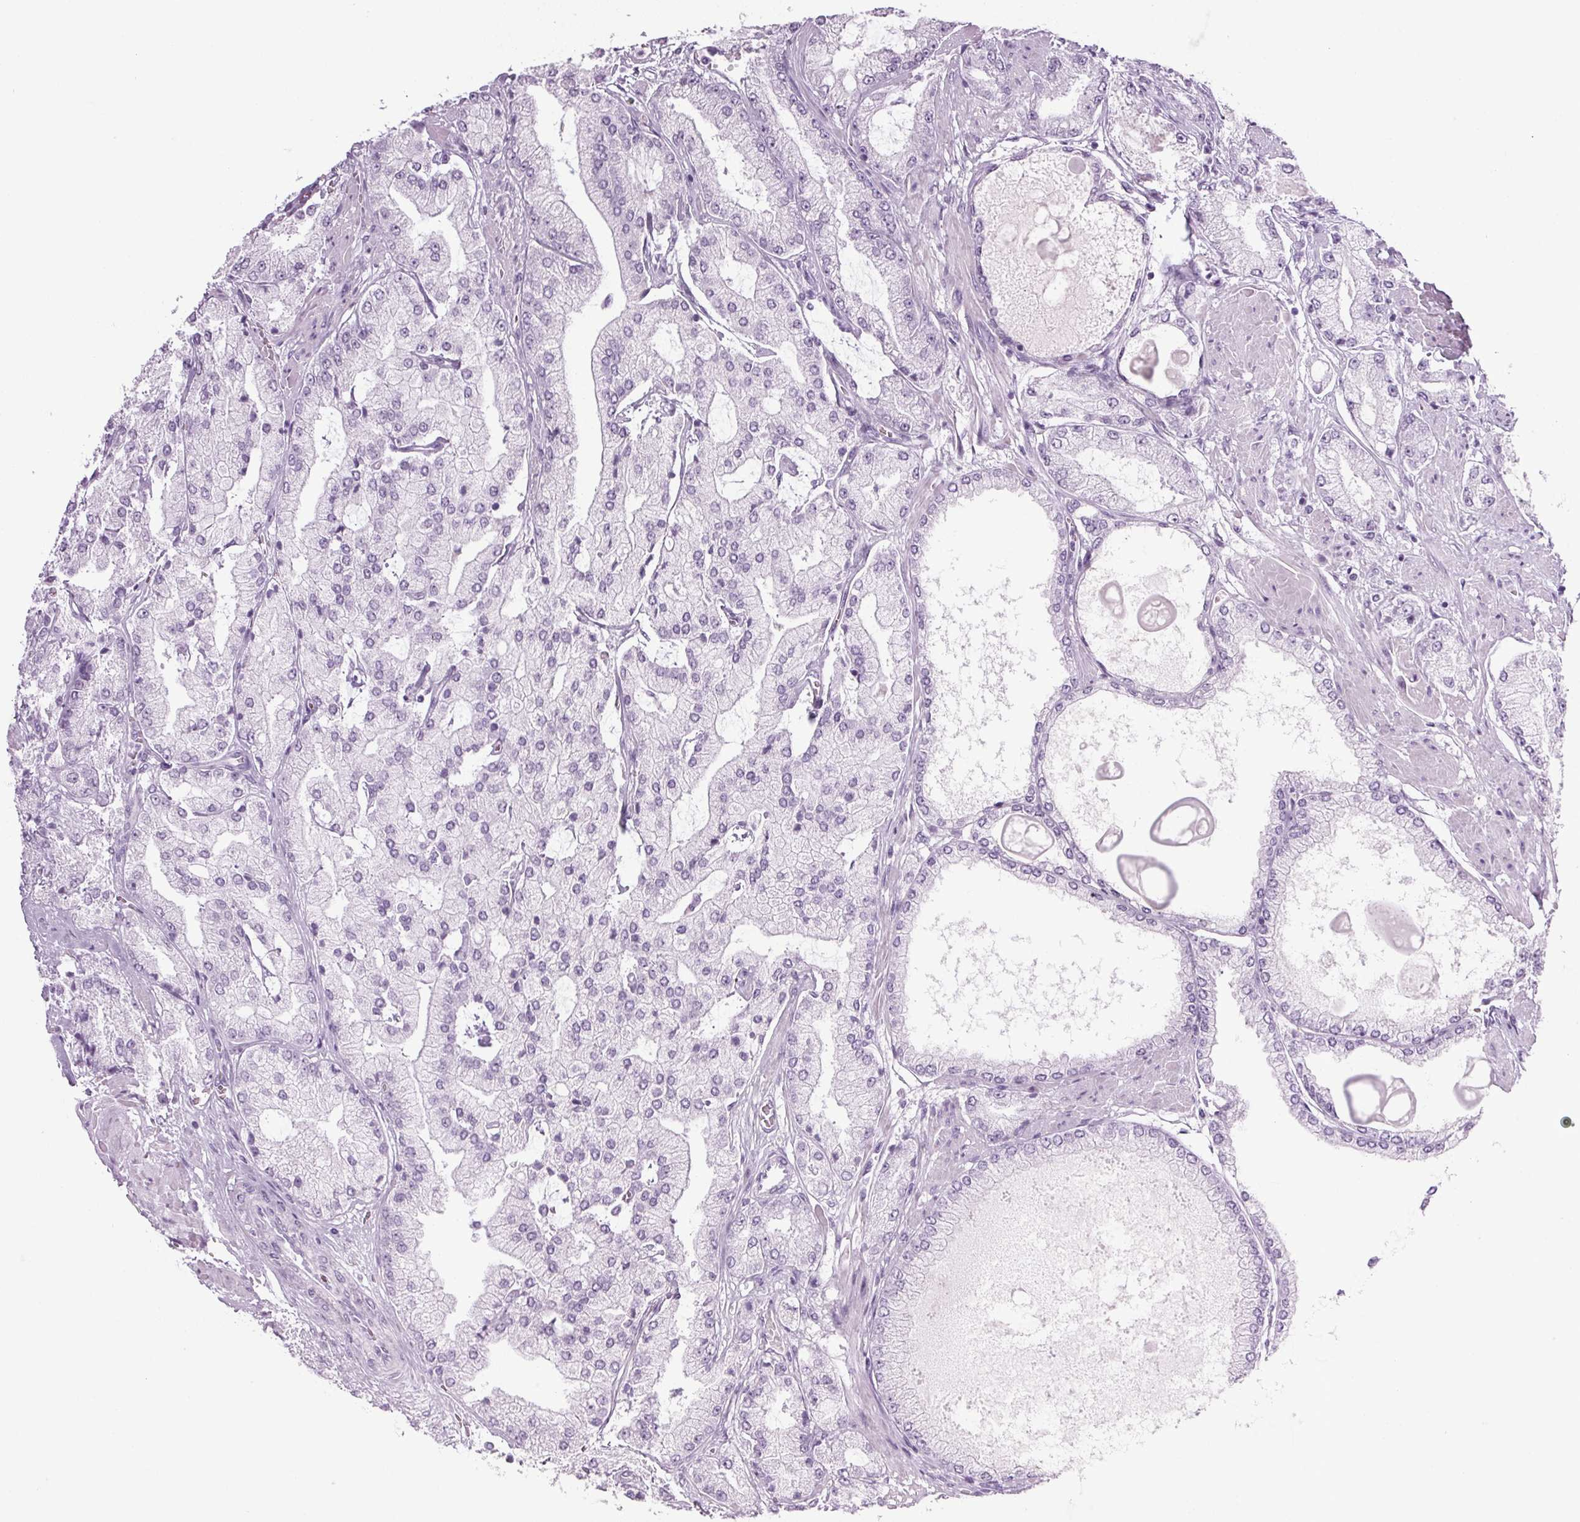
{"staining": {"intensity": "negative", "quantity": "none", "location": "none"}, "tissue": "prostate cancer", "cell_type": "Tumor cells", "image_type": "cancer", "snomed": [{"axis": "morphology", "description": "Adenocarcinoma, High grade"}, {"axis": "topography", "description": "Prostate"}], "caption": "This is a histopathology image of immunohistochemistry (IHC) staining of prostate cancer (adenocarcinoma (high-grade)), which shows no staining in tumor cells.", "gene": "PPP1R1A", "patient": {"sex": "male", "age": 68}}